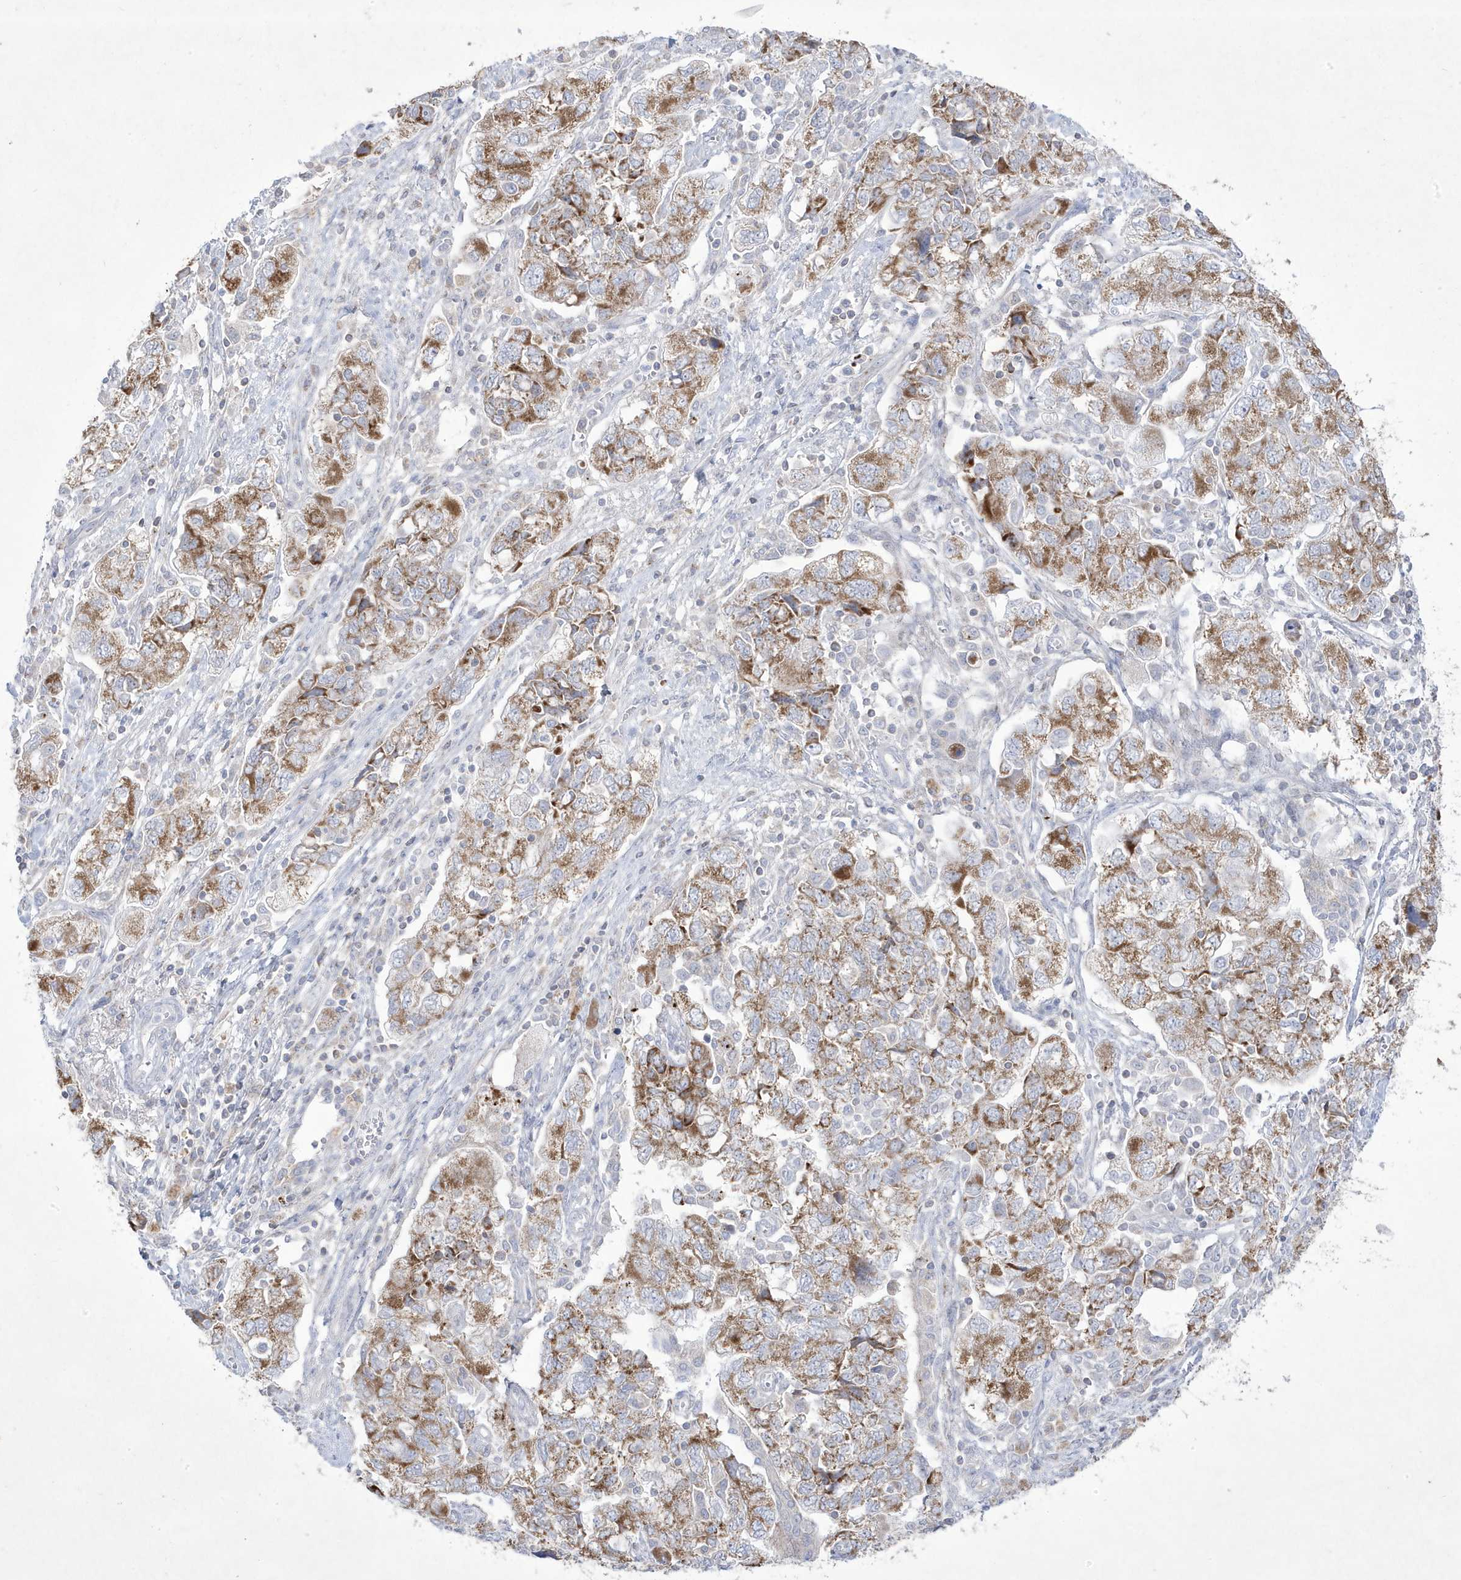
{"staining": {"intensity": "moderate", "quantity": ">75%", "location": "cytoplasmic/membranous"}, "tissue": "ovarian cancer", "cell_type": "Tumor cells", "image_type": "cancer", "snomed": [{"axis": "morphology", "description": "Carcinoma, NOS"}, {"axis": "morphology", "description": "Cystadenocarcinoma, serous, NOS"}, {"axis": "topography", "description": "Ovary"}], "caption": "Immunohistochemical staining of ovarian serous cystadenocarcinoma reveals moderate cytoplasmic/membranous protein staining in about >75% of tumor cells.", "gene": "ADAMTSL3", "patient": {"sex": "female", "age": 69}}